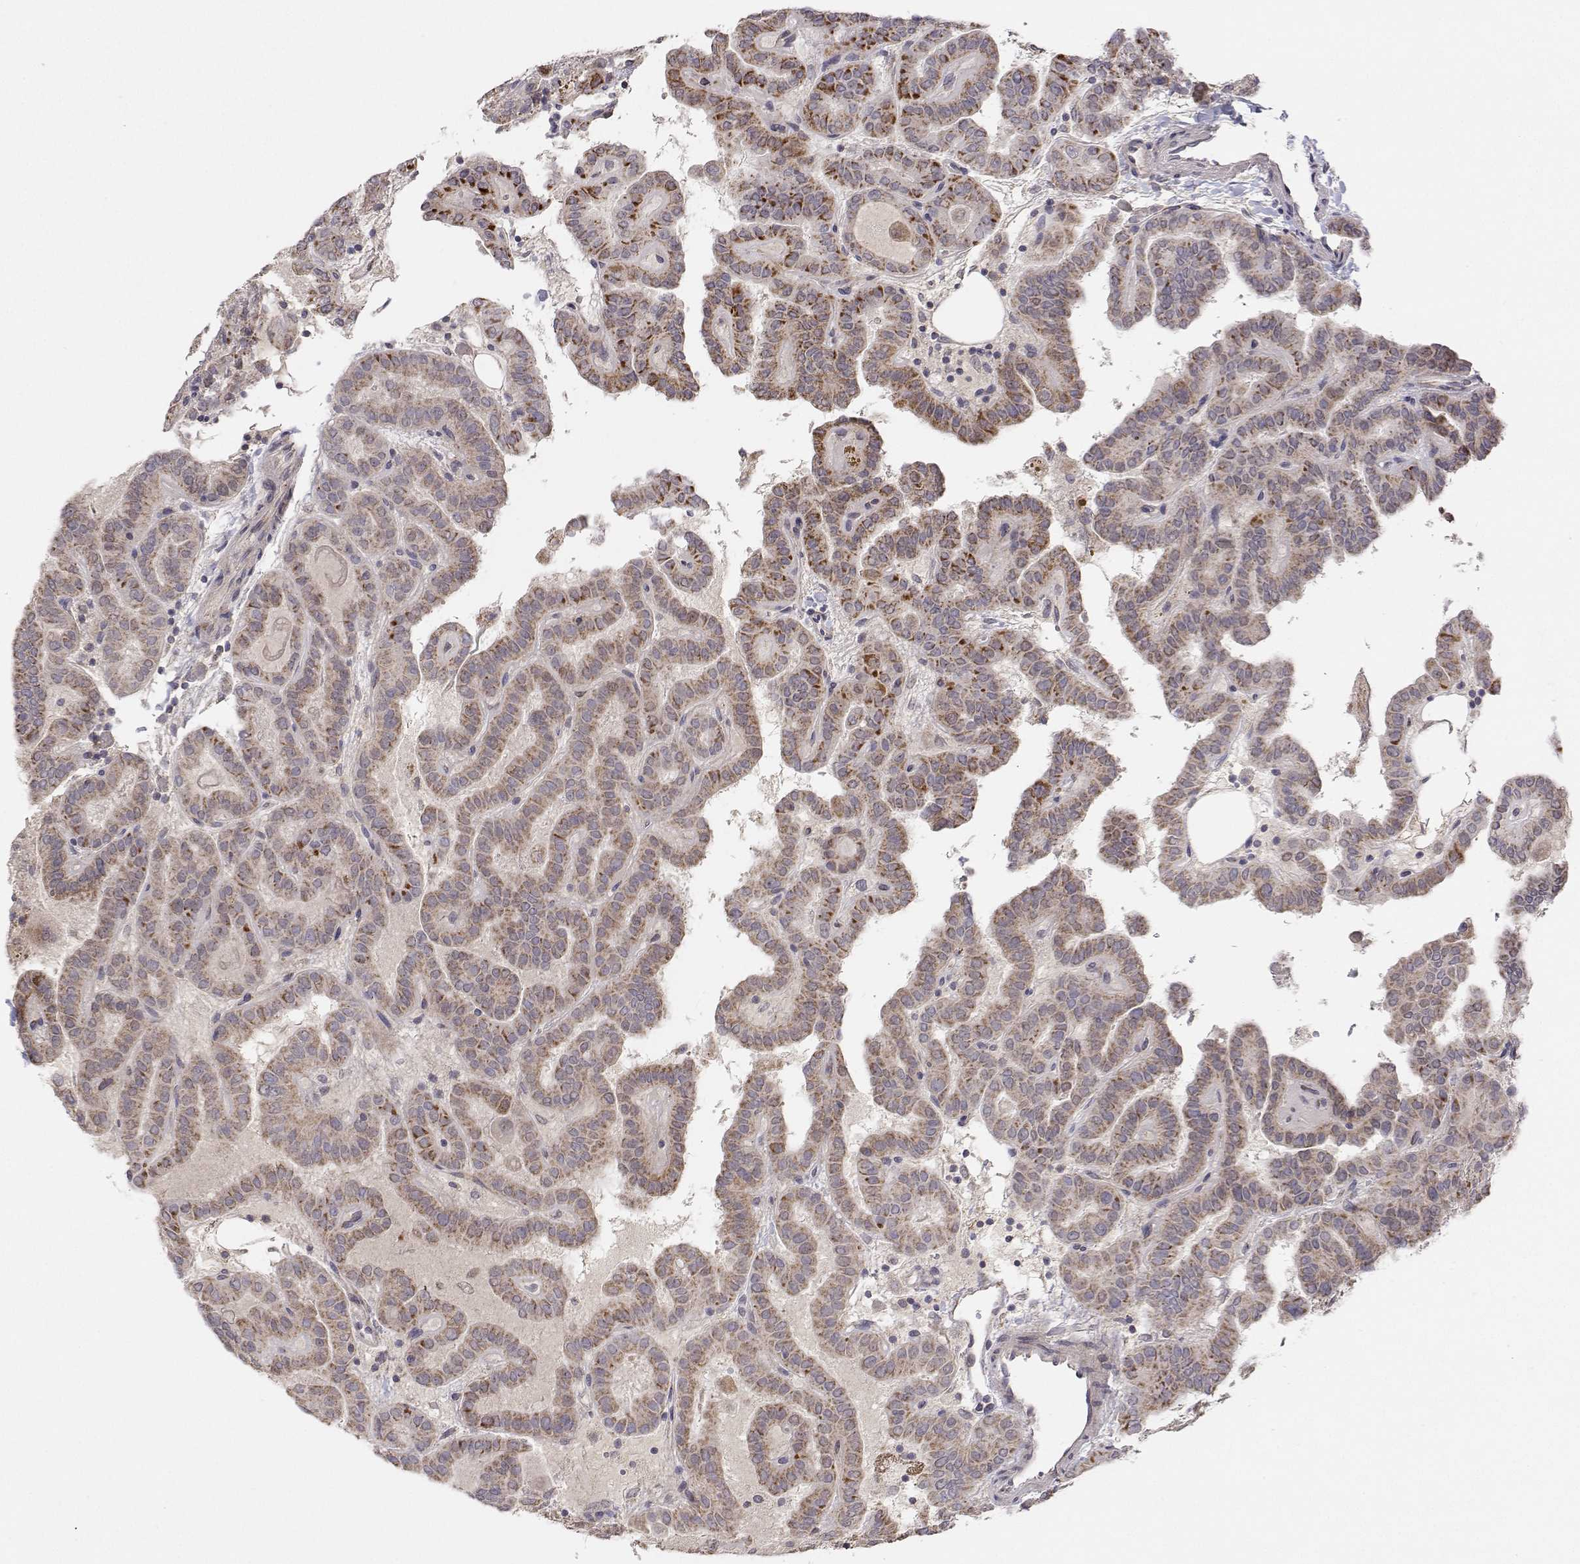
{"staining": {"intensity": "moderate", "quantity": ">75%", "location": "cytoplasmic/membranous"}, "tissue": "thyroid cancer", "cell_type": "Tumor cells", "image_type": "cancer", "snomed": [{"axis": "morphology", "description": "Papillary adenocarcinoma, NOS"}, {"axis": "topography", "description": "Thyroid gland"}], "caption": "Thyroid cancer (papillary adenocarcinoma) stained with DAB (3,3'-diaminobenzidine) immunohistochemistry demonstrates medium levels of moderate cytoplasmic/membranous positivity in approximately >75% of tumor cells.", "gene": "MRPL3", "patient": {"sex": "female", "age": 46}}